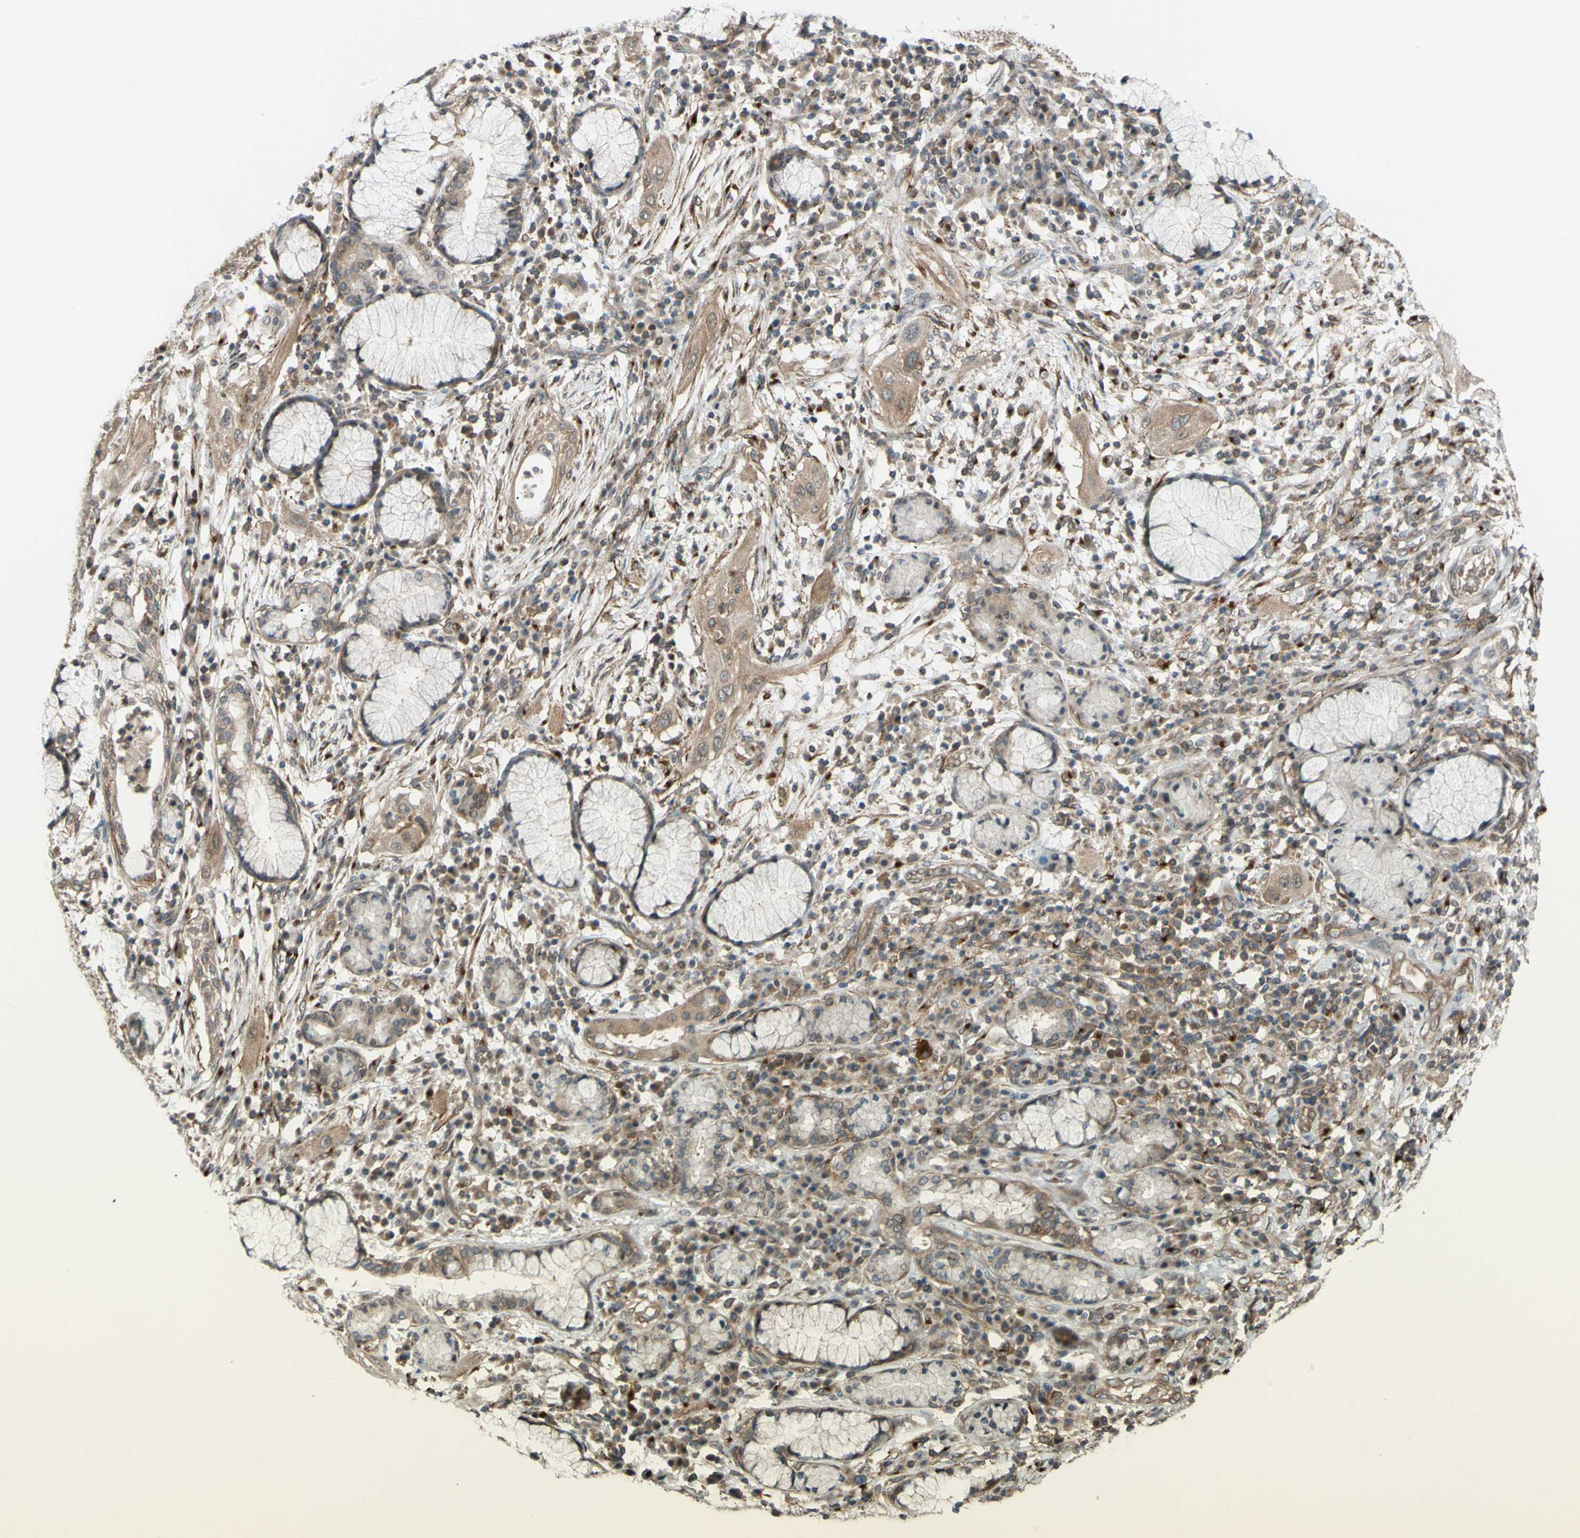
{"staining": {"intensity": "weak", "quantity": ">75%", "location": "cytoplasmic/membranous"}, "tissue": "lung cancer", "cell_type": "Tumor cells", "image_type": "cancer", "snomed": [{"axis": "morphology", "description": "Squamous cell carcinoma, NOS"}, {"axis": "topography", "description": "Lung"}], "caption": "Immunohistochemical staining of human squamous cell carcinoma (lung) displays weak cytoplasmic/membranous protein staining in about >75% of tumor cells.", "gene": "FLII", "patient": {"sex": "female", "age": 47}}